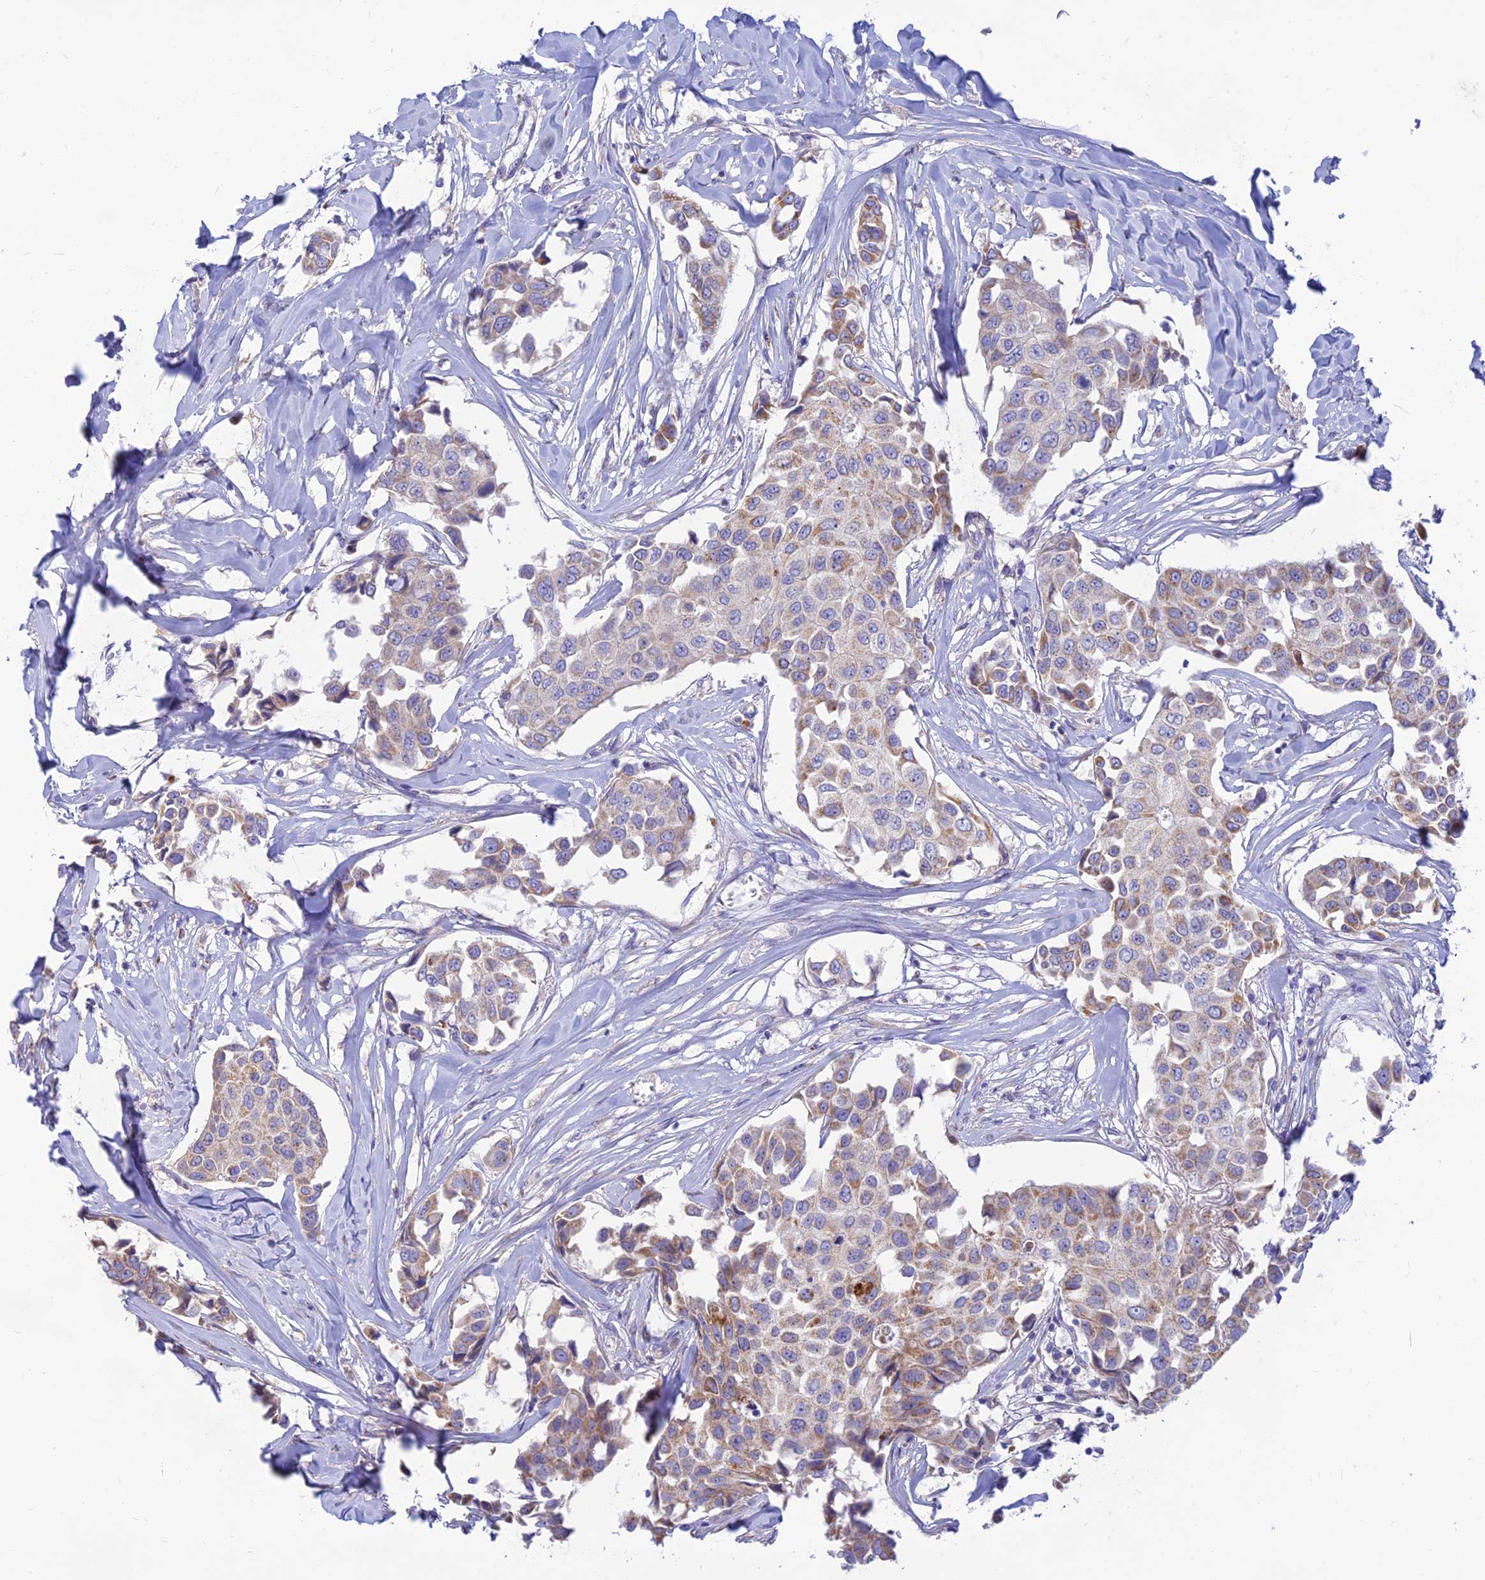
{"staining": {"intensity": "moderate", "quantity": "<25%", "location": "cytoplasmic/membranous"}, "tissue": "breast cancer", "cell_type": "Tumor cells", "image_type": "cancer", "snomed": [{"axis": "morphology", "description": "Duct carcinoma"}, {"axis": "topography", "description": "Breast"}], "caption": "Immunohistochemistry (IHC) photomicrograph of breast intraductal carcinoma stained for a protein (brown), which reveals low levels of moderate cytoplasmic/membranous staining in about <25% of tumor cells.", "gene": "TMEM30B", "patient": {"sex": "female", "age": 80}}